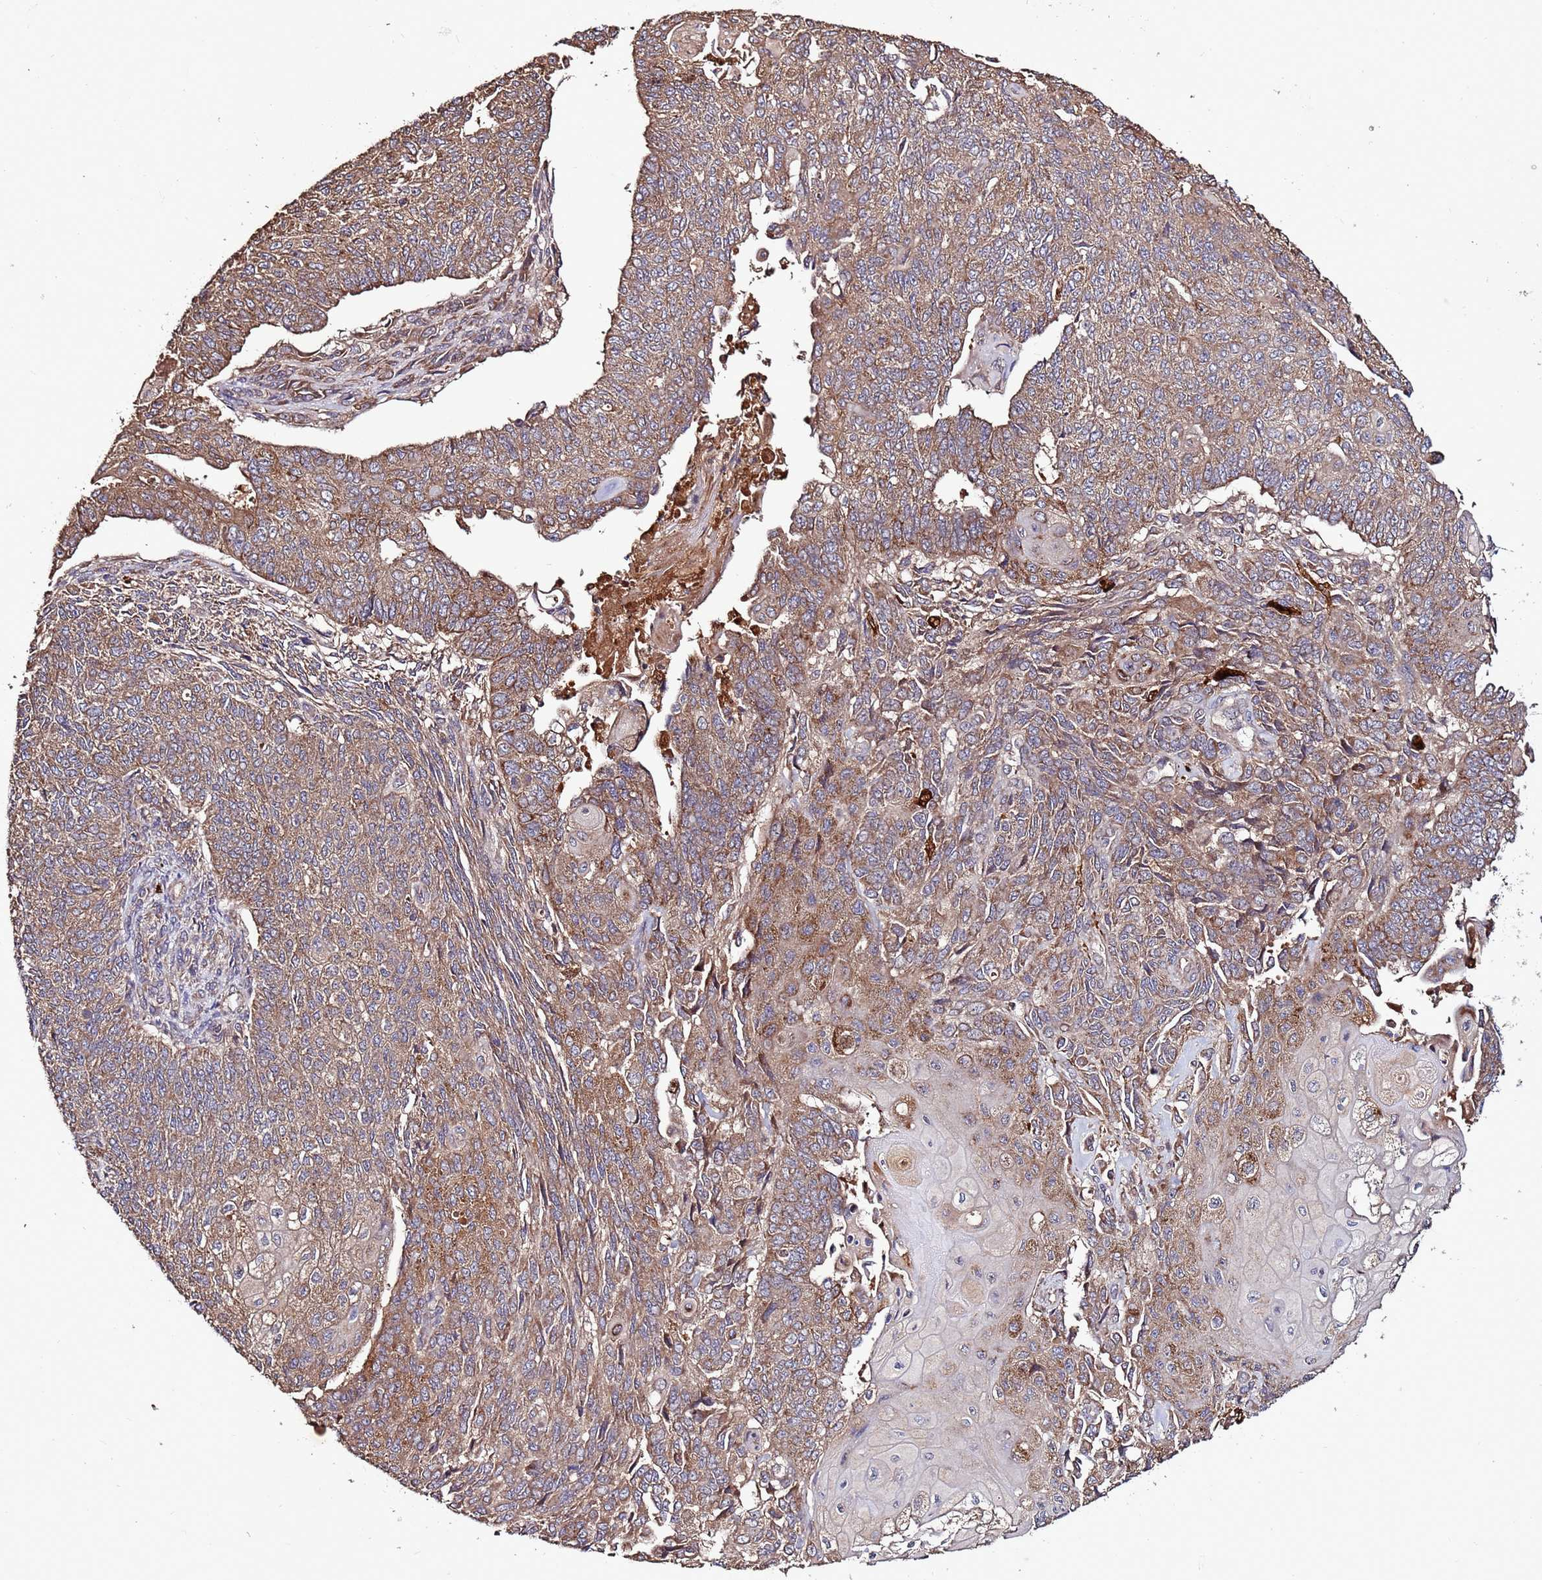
{"staining": {"intensity": "moderate", "quantity": ">75%", "location": "cytoplasmic/membranous"}, "tissue": "endometrial cancer", "cell_type": "Tumor cells", "image_type": "cancer", "snomed": [{"axis": "morphology", "description": "Adenocarcinoma, NOS"}, {"axis": "topography", "description": "Endometrium"}], "caption": "Endometrial cancer stained for a protein displays moderate cytoplasmic/membranous positivity in tumor cells.", "gene": "RPS15A", "patient": {"sex": "female", "age": 32}}